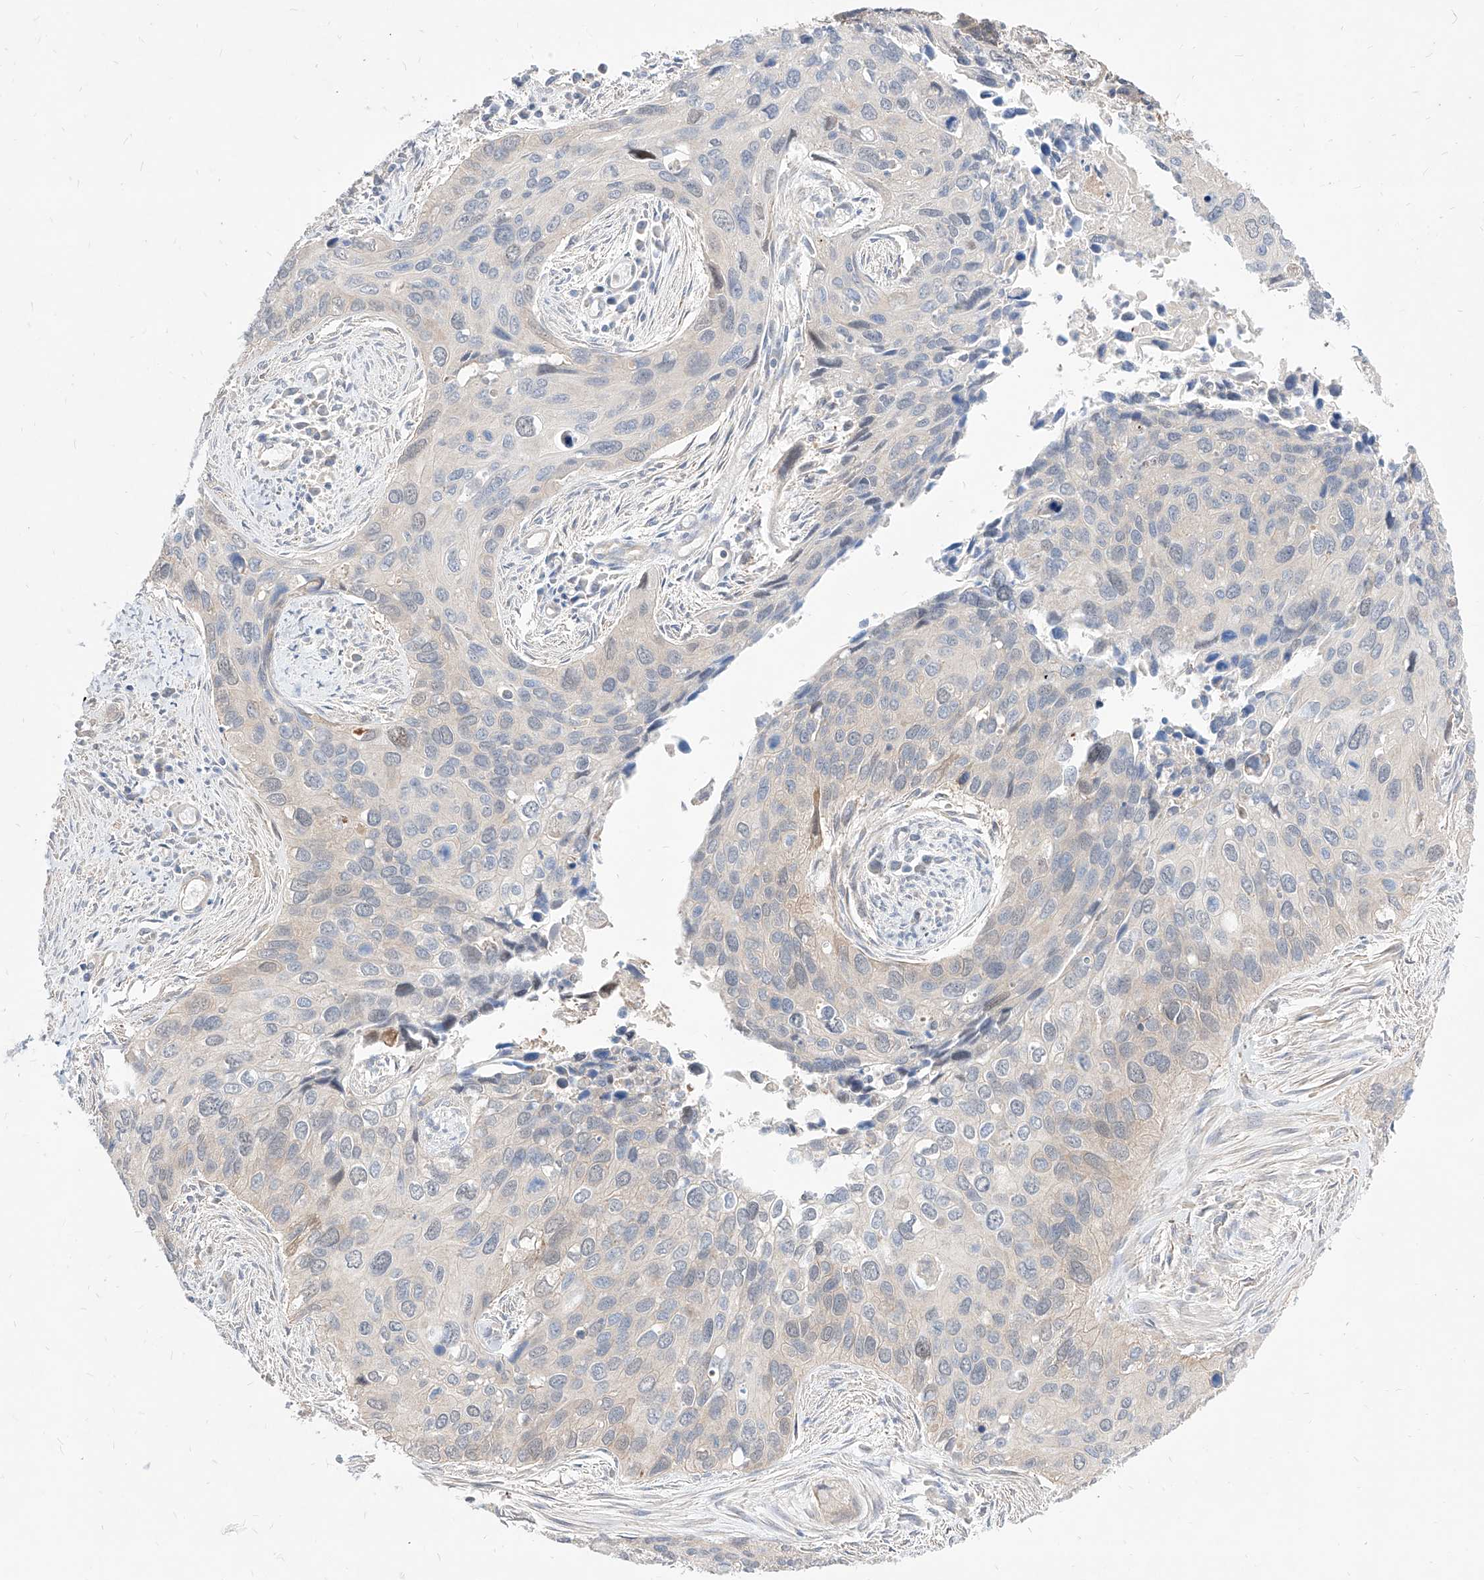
{"staining": {"intensity": "negative", "quantity": "none", "location": "none"}, "tissue": "cervical cancer", "cell_type": "Tumor cells", "image_type": "cancer", "snomed": [{"axis": "morphology", "description": "Squamous cell carcinoma, NOS"}, {"axis": "topography", "description": "Cervix"}], "caption": "A high-resolution image shows IHC staining of squamous cell carcinoma (cervical), which exhibits no significant expression in tumor cells.", "gene": "TSNAX", "patient": {"sex": "female", "age": 55}}